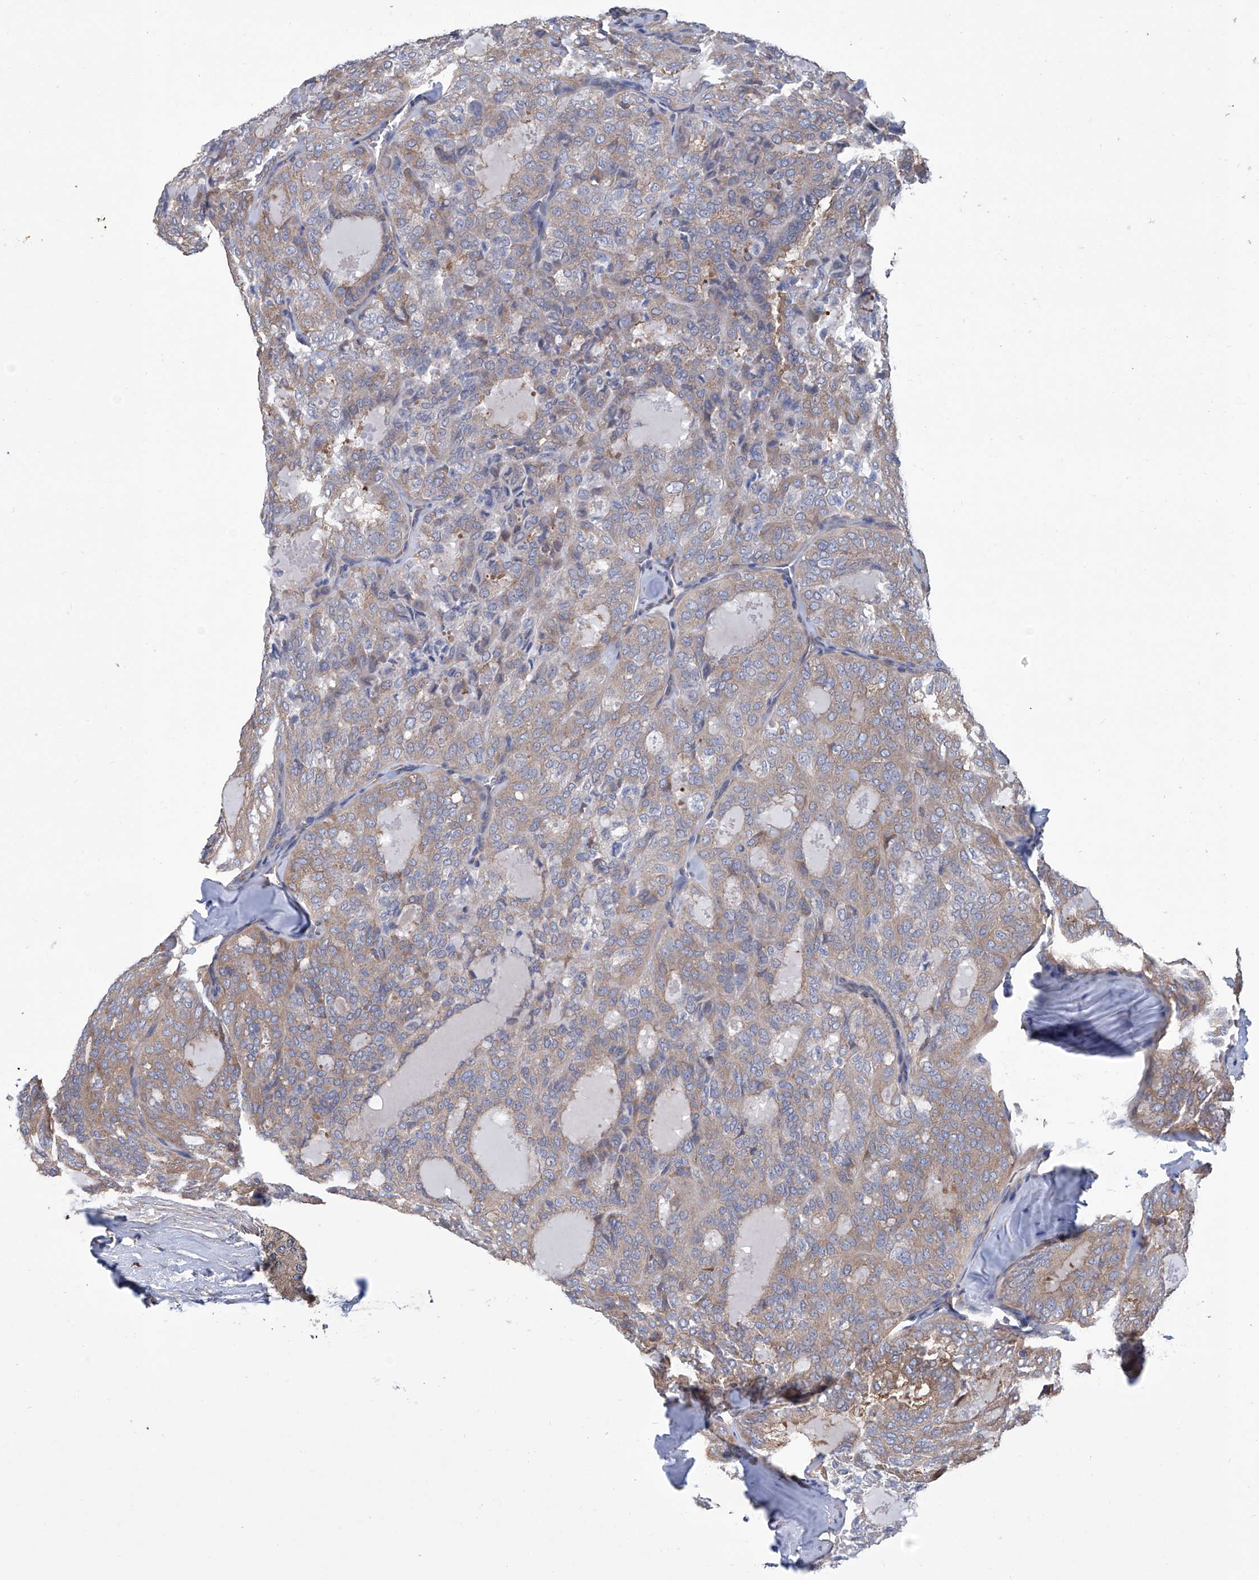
{"staining": {"intensity": "weak", "quantity": ">75%", "location": "cytoplasmic/membranous"}, "tissue": "thyroid cancer", "cell_type": "Tumor cells", "image_type": "cancer", "snomed": [{"axis": "morphology", "description": "Follicular adenoma carcinoma, NOS"}, {"axis": "topography", "description": "Thyroid gland"}], "caption": "Immunohistochemical staining of human follicular adenoma carcinoma (thyroid) reveals low levels of weak cytoplasmic/membranous staining in approximately >75% of tumor cells.", "gene": "SMS", "patient": {"sex": "male", "age": 75}}